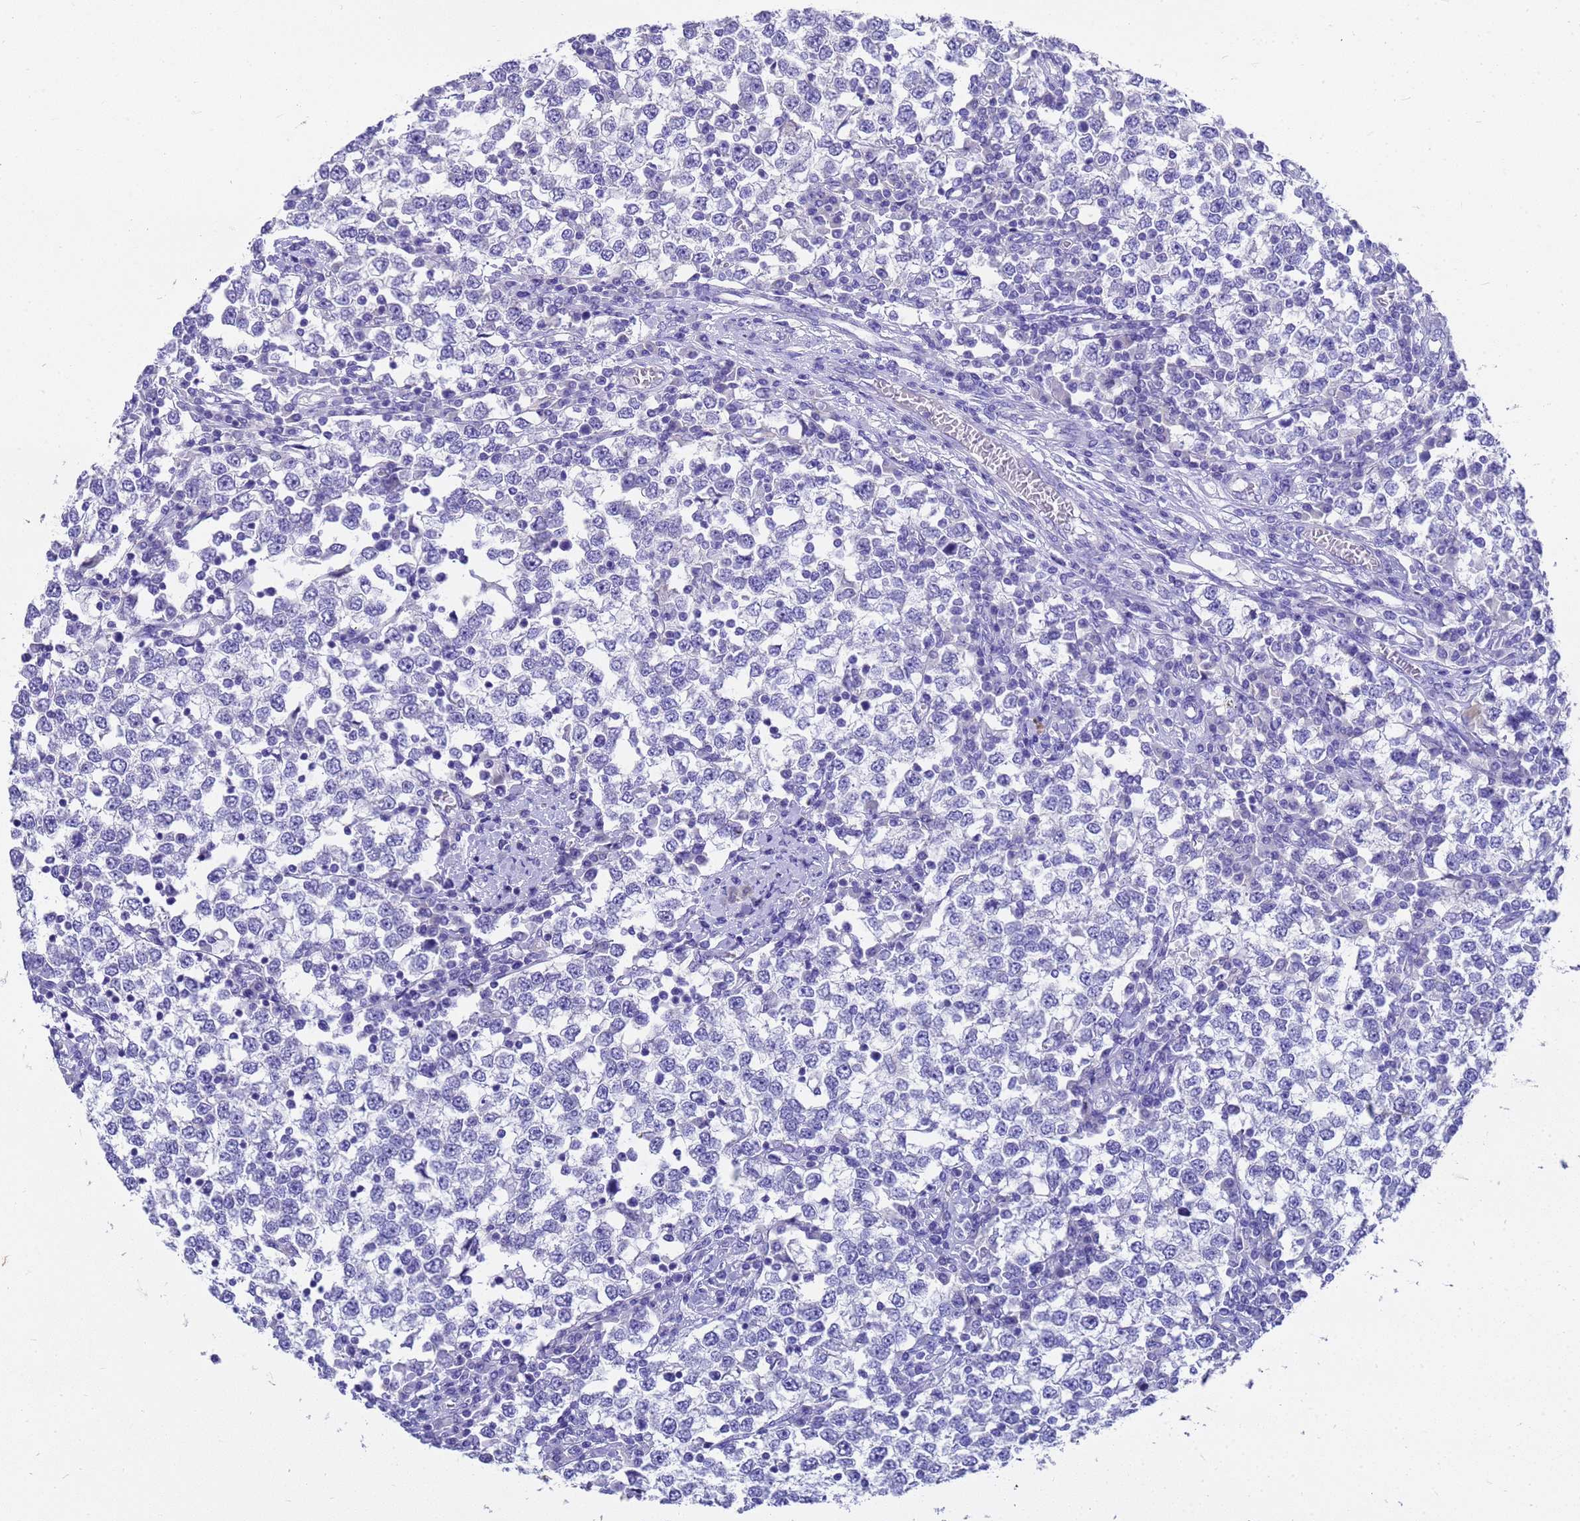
{"staining": {"intensity": "negative", "quantity": "none", "location": "none"}, "tissue": "testis cancer", "cell_type": "Tumor cells", "image_type": "cancer", "snomed": [{"axis": "morphology", "description": "Seminoma, NOS"}, {"axis": "topography", "description": "Testis"}], "caption": "The IHC image has no significant positivity in tumor cells of testis cancer tissue. The staining is performed using DAB brown chromogen with nuclei counter-stained in using hematoxylin.", "gene": "MS4A13", "patient": {"sex": "male", "age": 65}}